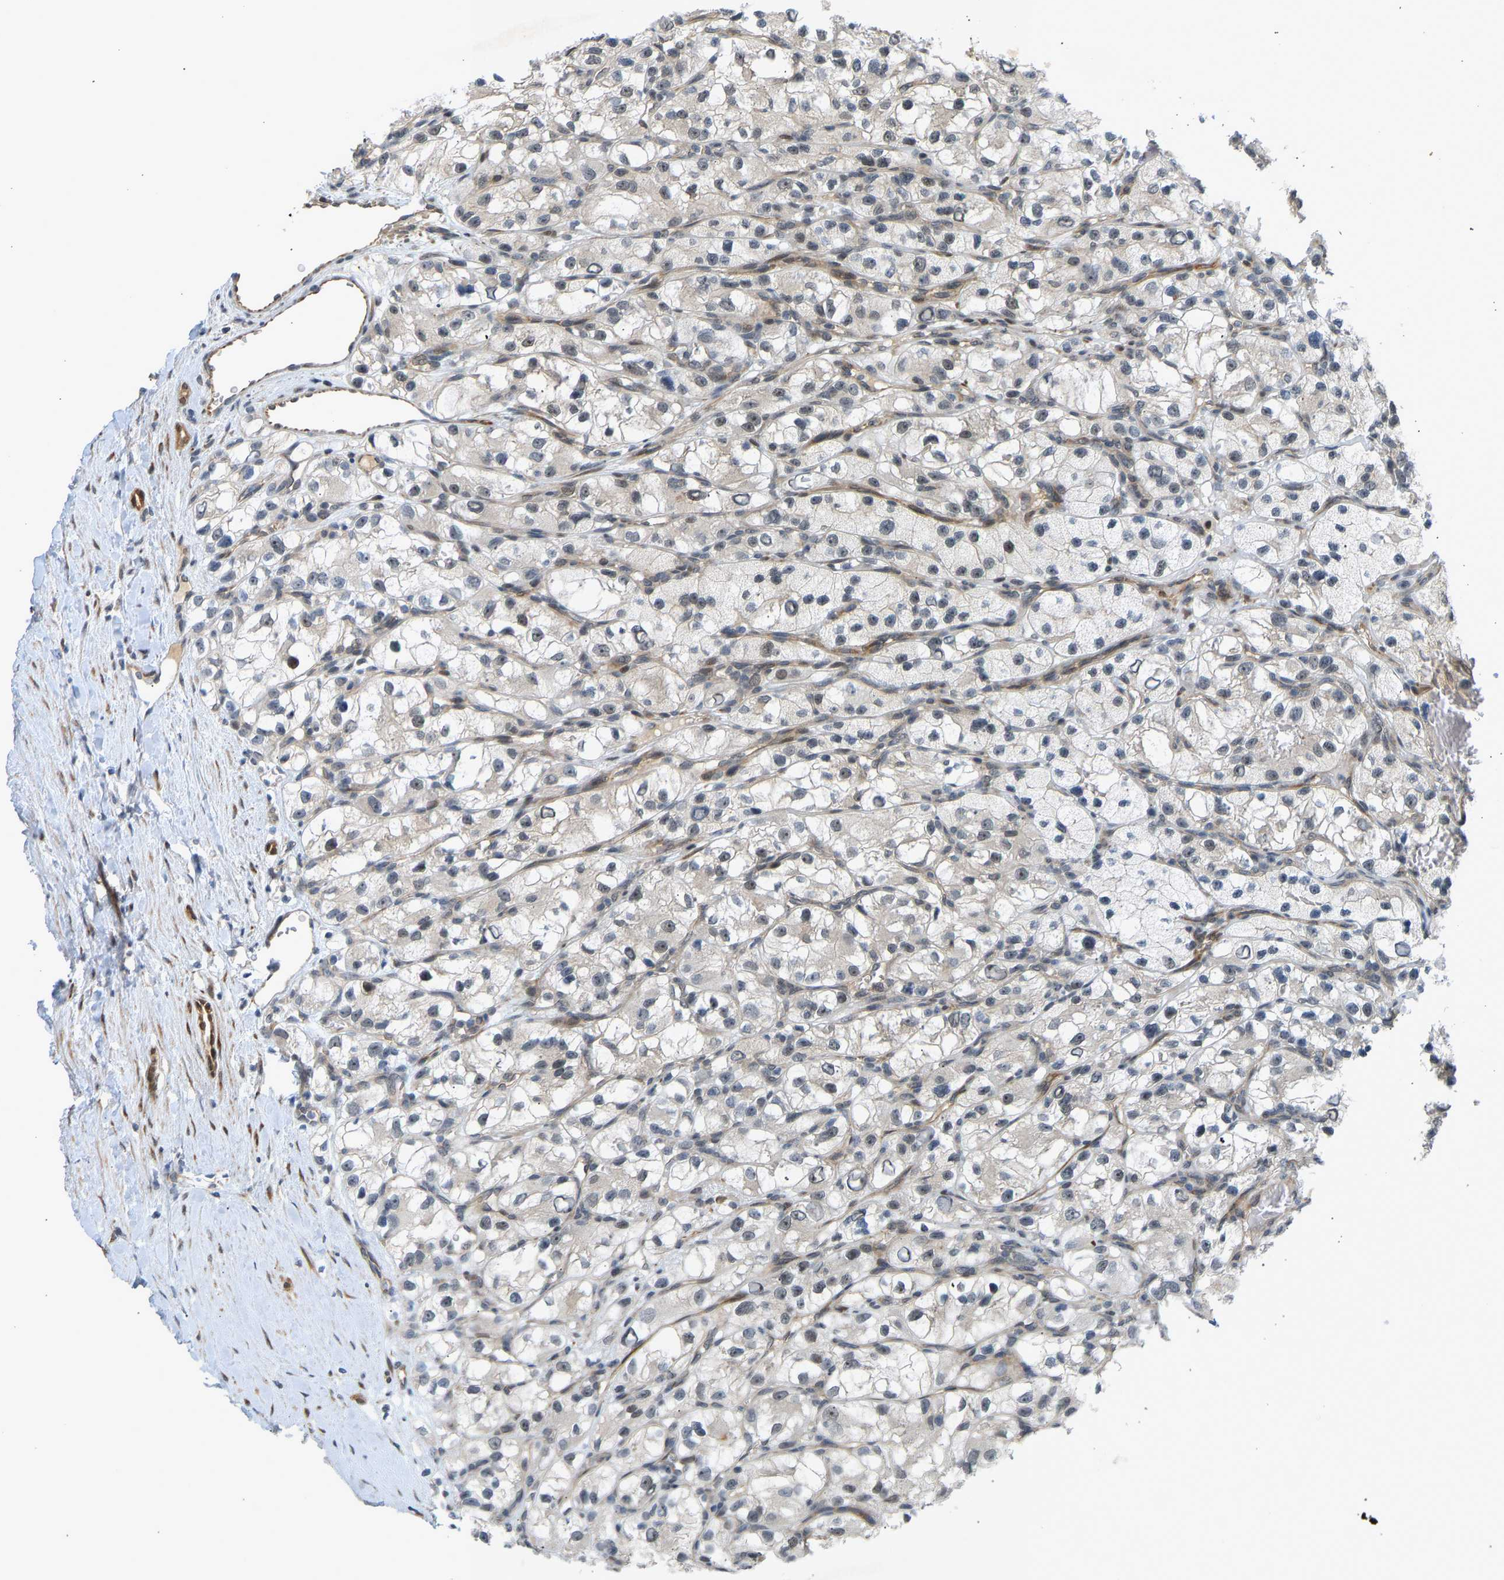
{"staining": {"intensity": "moderate", "quantity": "<25%", "location": "nuclear"}, "tissue": "renal cancer", "cell_type": "Tumor cells", "image_type": "cancer", "snomed": [{"axis": "morphology", "description": "Adenocarcinoma, NOS"}, {"axis": "topography", "description": "Kidney"}], "caption": "Human renal cancer (adenocarcinoma) stained with a brown dye shows moderate nuclear positive staining in approximately <25% of tumor cells.", "gene": "BAG1", "patient": {"sex": "female", "age": 57}}